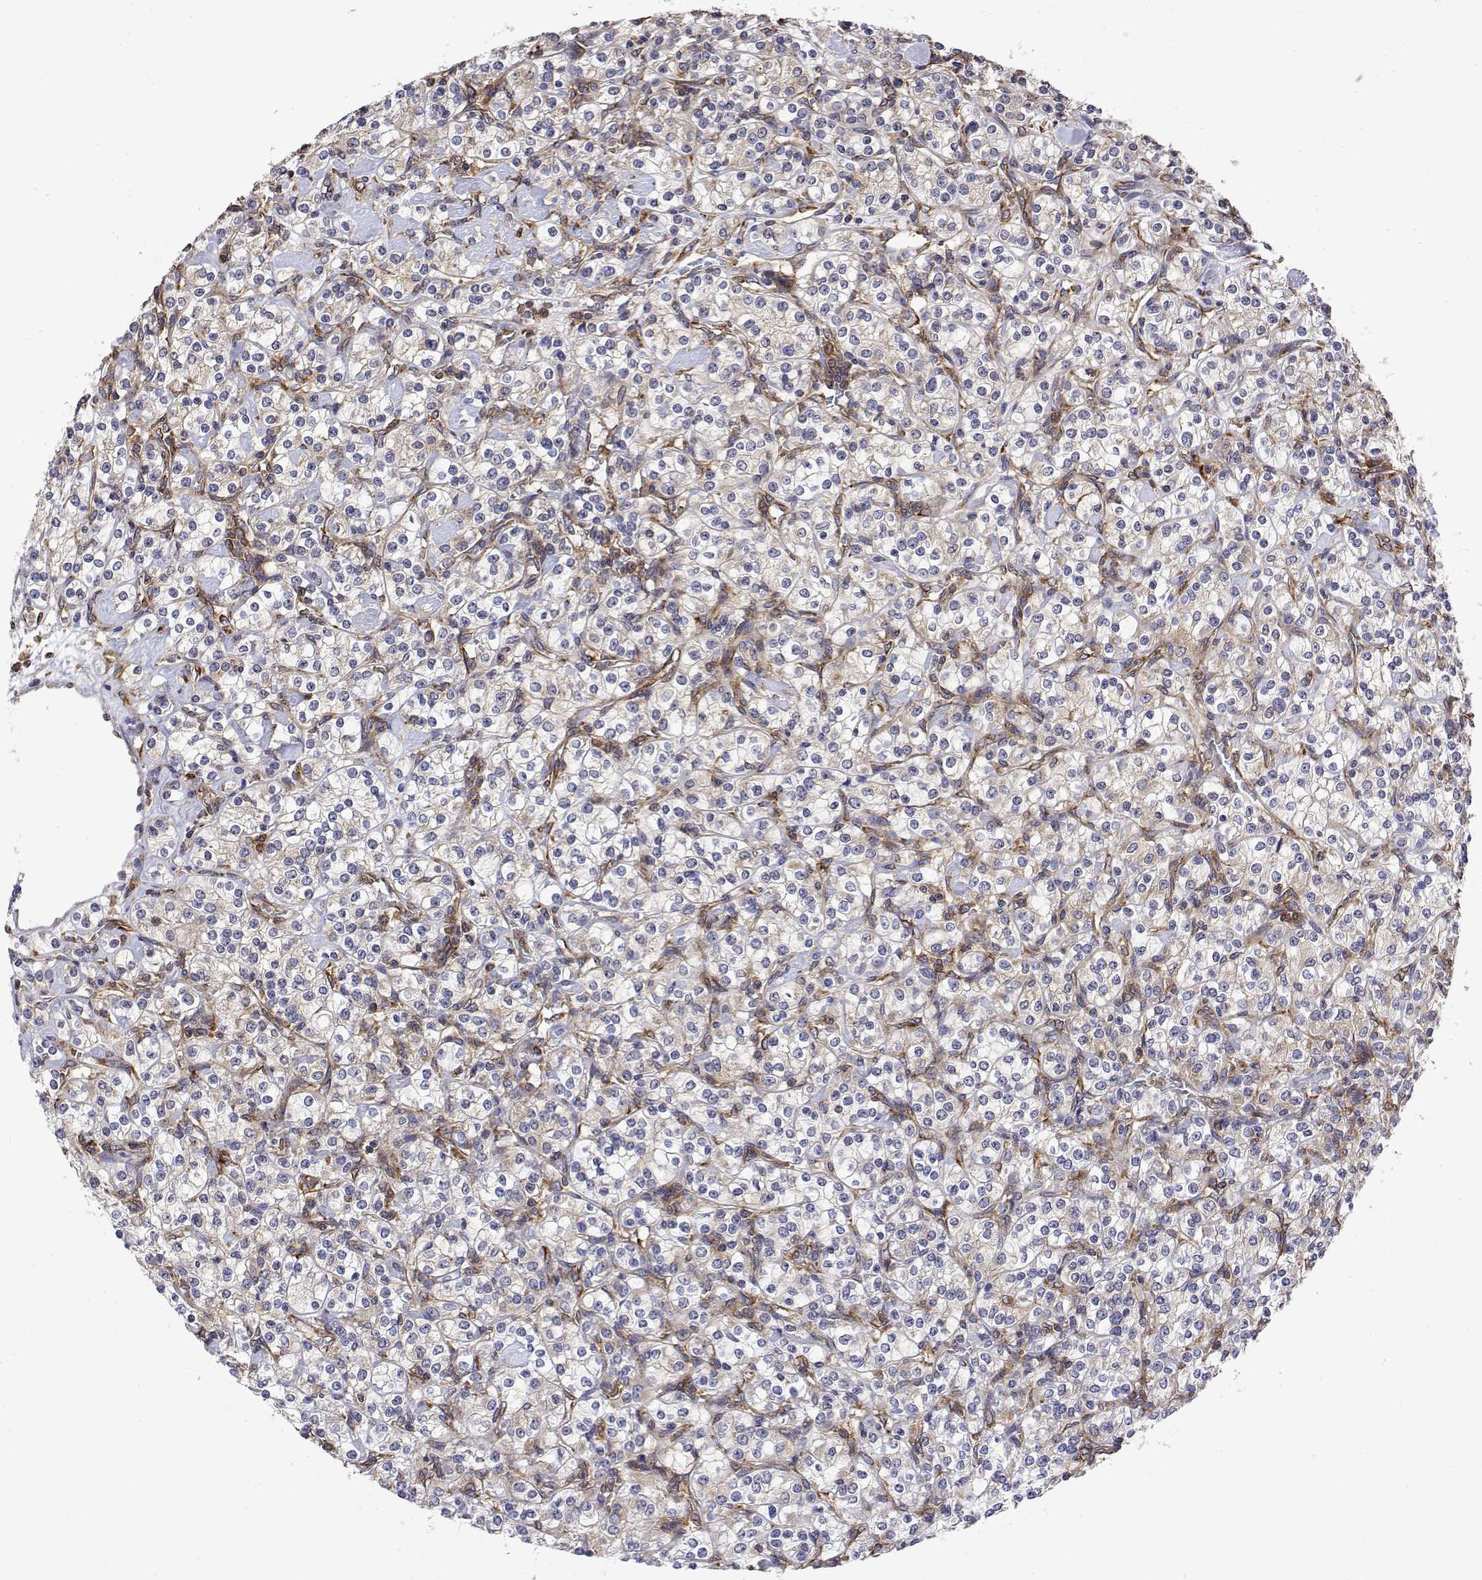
{"staining": {"intensity": "negative", "quantity": "none", "location": "none"}, "tissue": "renal cancer", "cell_type": "Tumor cells", "image_type": "cancer", "snomed": [{"axis": "morphology", "description": "Adenocarcinoma, NOS"}, {"axis": "topography", "description": "Kidney"}], "caption": "Immunohistochemical staining of renal adenocarcinoma displays no significant staining in tumor cells. Brightfield microscopy of IHC stained with DAB (3,3'-diaminobenzidine) (brown) and hematoxylin (blue), captured at high magnification.", "gene": "EEF1G", "patient": {"sex": "male", "age": 77}}